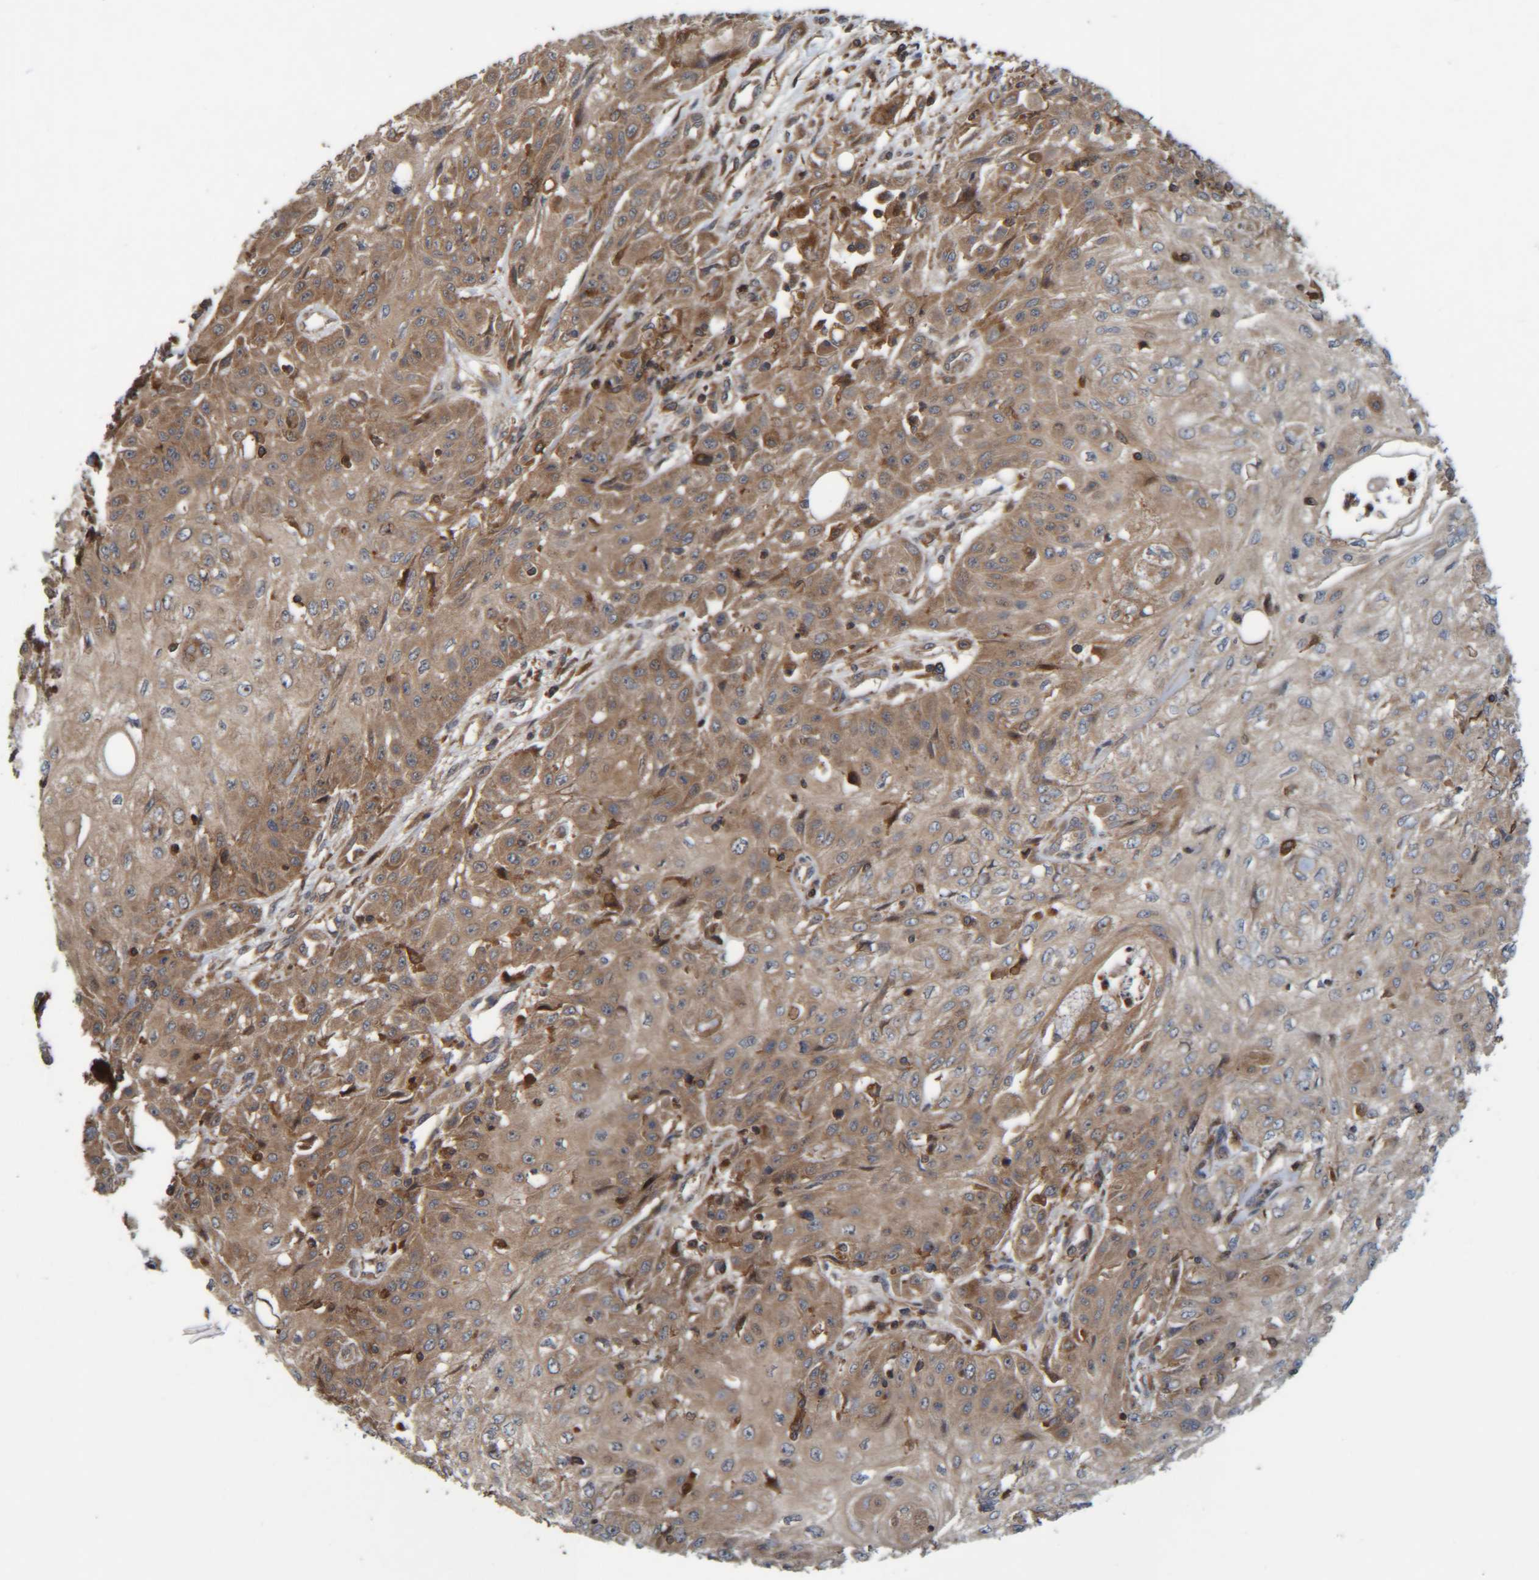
{"staining": {"intensity": "moderate", "quantity": ">75%", "location": "cytoplasmic/membranous"}, "tissue": "skin cancer", "cell_type": "Tumor cells", "image_type": "cancer", "snomed": [{"axis": "morphology", "description": "Squamous cell carcinoma, NOS"}, {"axis": "morphology", "description": "Squamous cell carcinoma, metastatic, NOS"}, {"axis": "topography", "description": "Skin"}, {"axis": "topography", "description": "Lymph node"}], "caption": "This is an image of IHC staining of skin metastatic squamous cell carcinoma, which shows moderate expression in the cytoplasmic/membranous of tumor cells.", "gene": "CCDC57", "patient": {"sex": "male", "age": 75}}